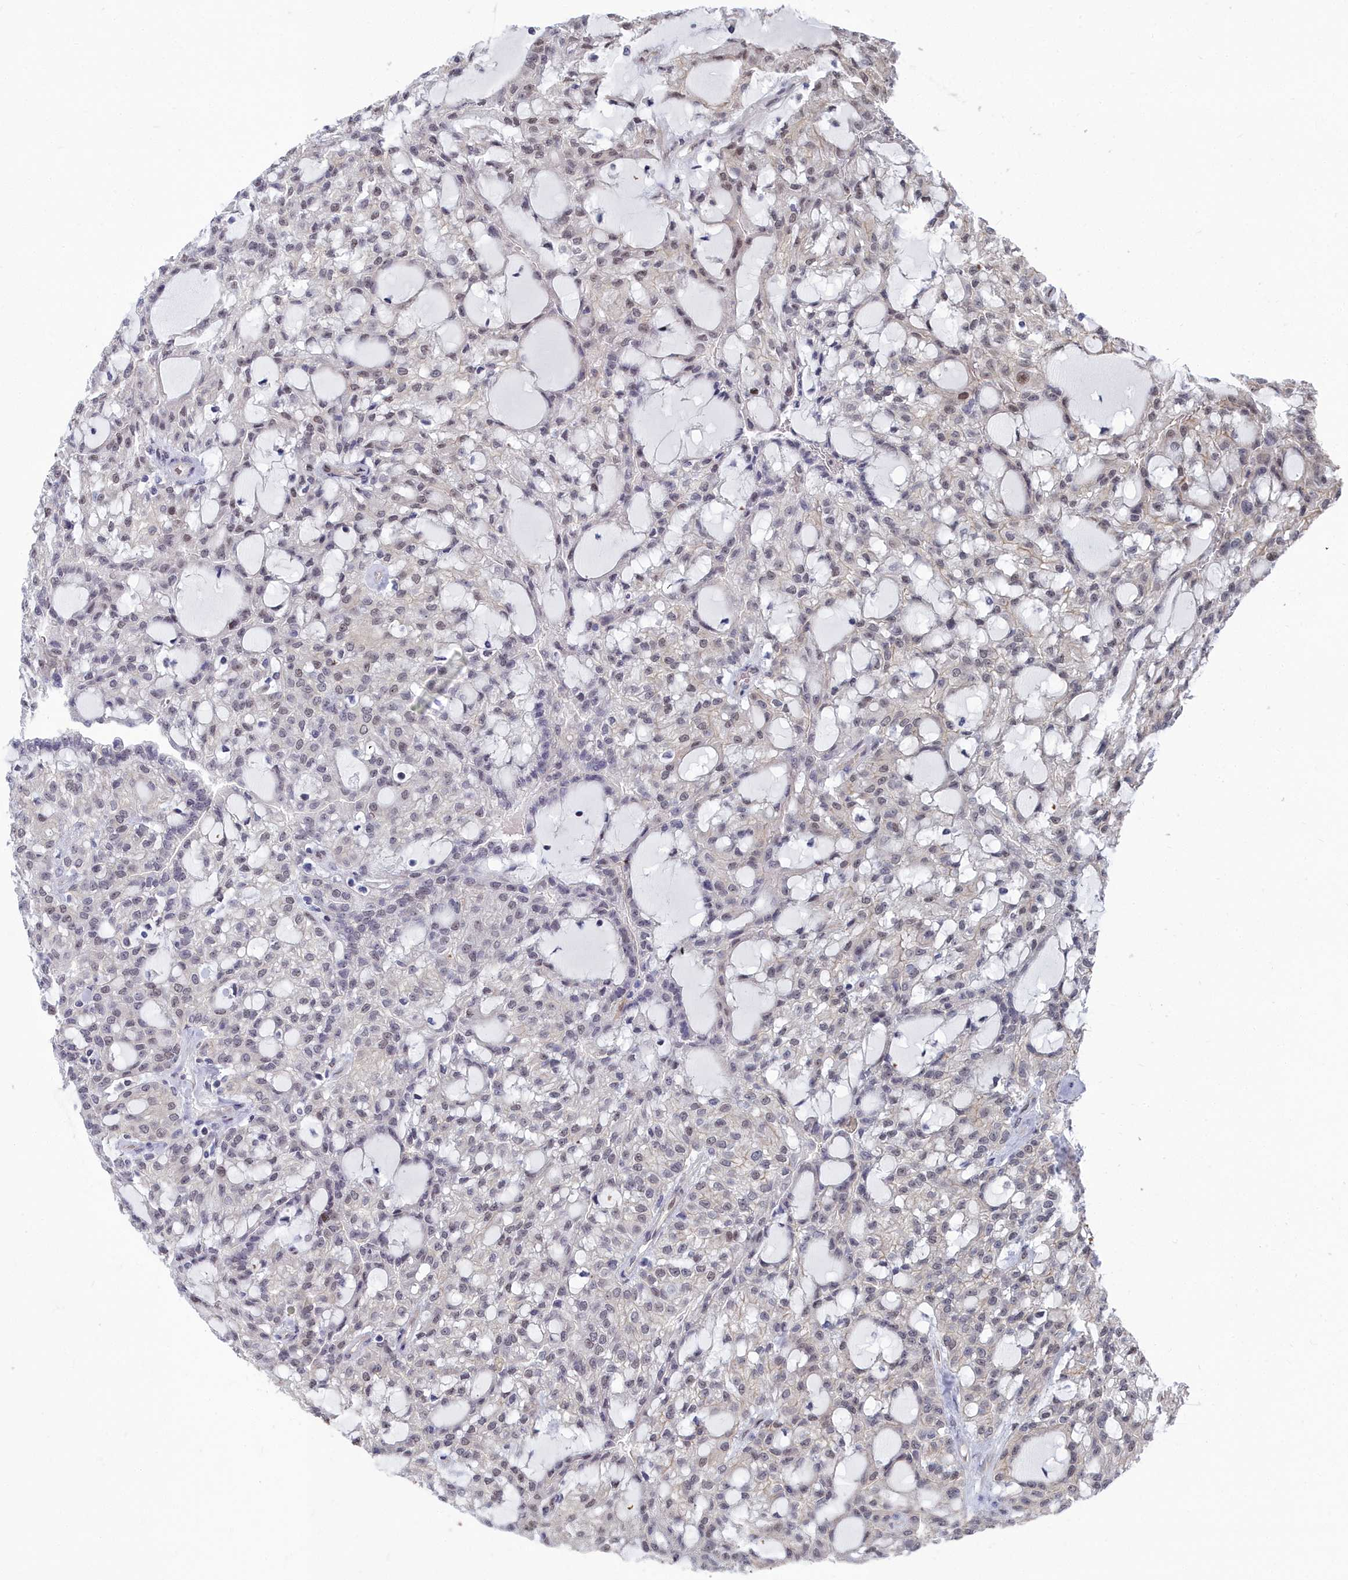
{"staining": {"intensity": "weak", "quantity": "<25%", "location": "nuclear"}, "tissue": "renal cancer", "cell_type": "Tumor cells", "image_type": "cancer", "snomed": [{"axis": "morphology", "description": "Adenocarcinoma, NOS"}, {"axis": "topography", "description": "Kidney"}], "caption": "The immunohistochemistry (IHC) micrograph has no significant staining in tumor cells of renal cancer (adenocarcinoma) tissue.", "gene": "RPS27A", "patient": {"sex": "male", "age": 63}}